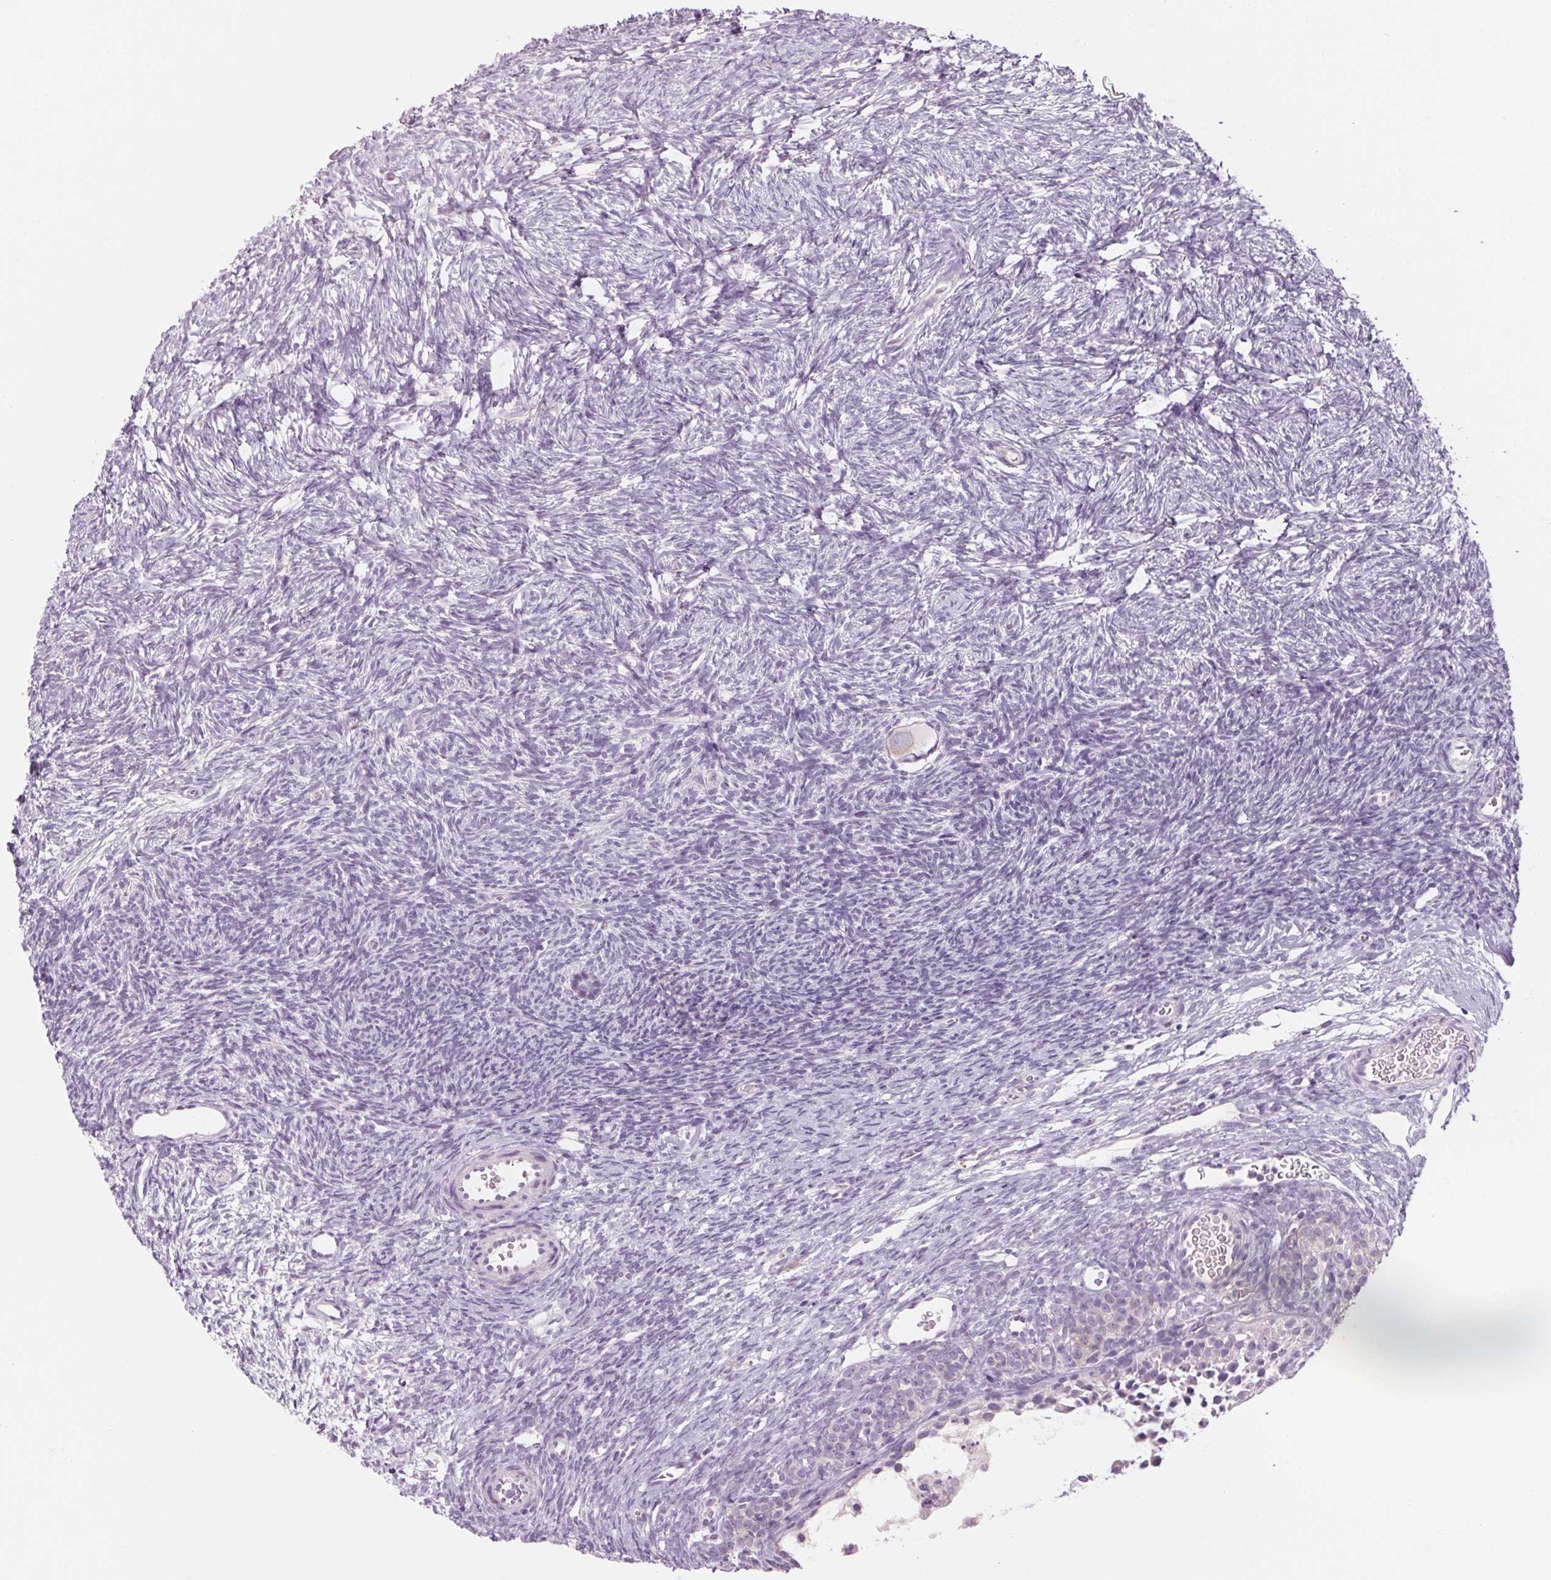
{"staining": {"intensity": "negative", "quantity": "none", "location": "none"}, "tissue": "ovary", "cell_type": "Follicle cells", "image_type": "normal", "snomed": [{"axis": "morphology", "description": "Normal tissue, NOS"}, {"axis": "topography", "description": "Ovary"}], "caption": "Follicle cells are negative for protein expression in benign human ovary. The staining was performed using DAB to visualize the protein expression in brown, while the nuclei were stained in blue with hematoxylin (Magnification: 20x).", "gene": "RPTN", "patient": {"sex": "female", "age": 34}}